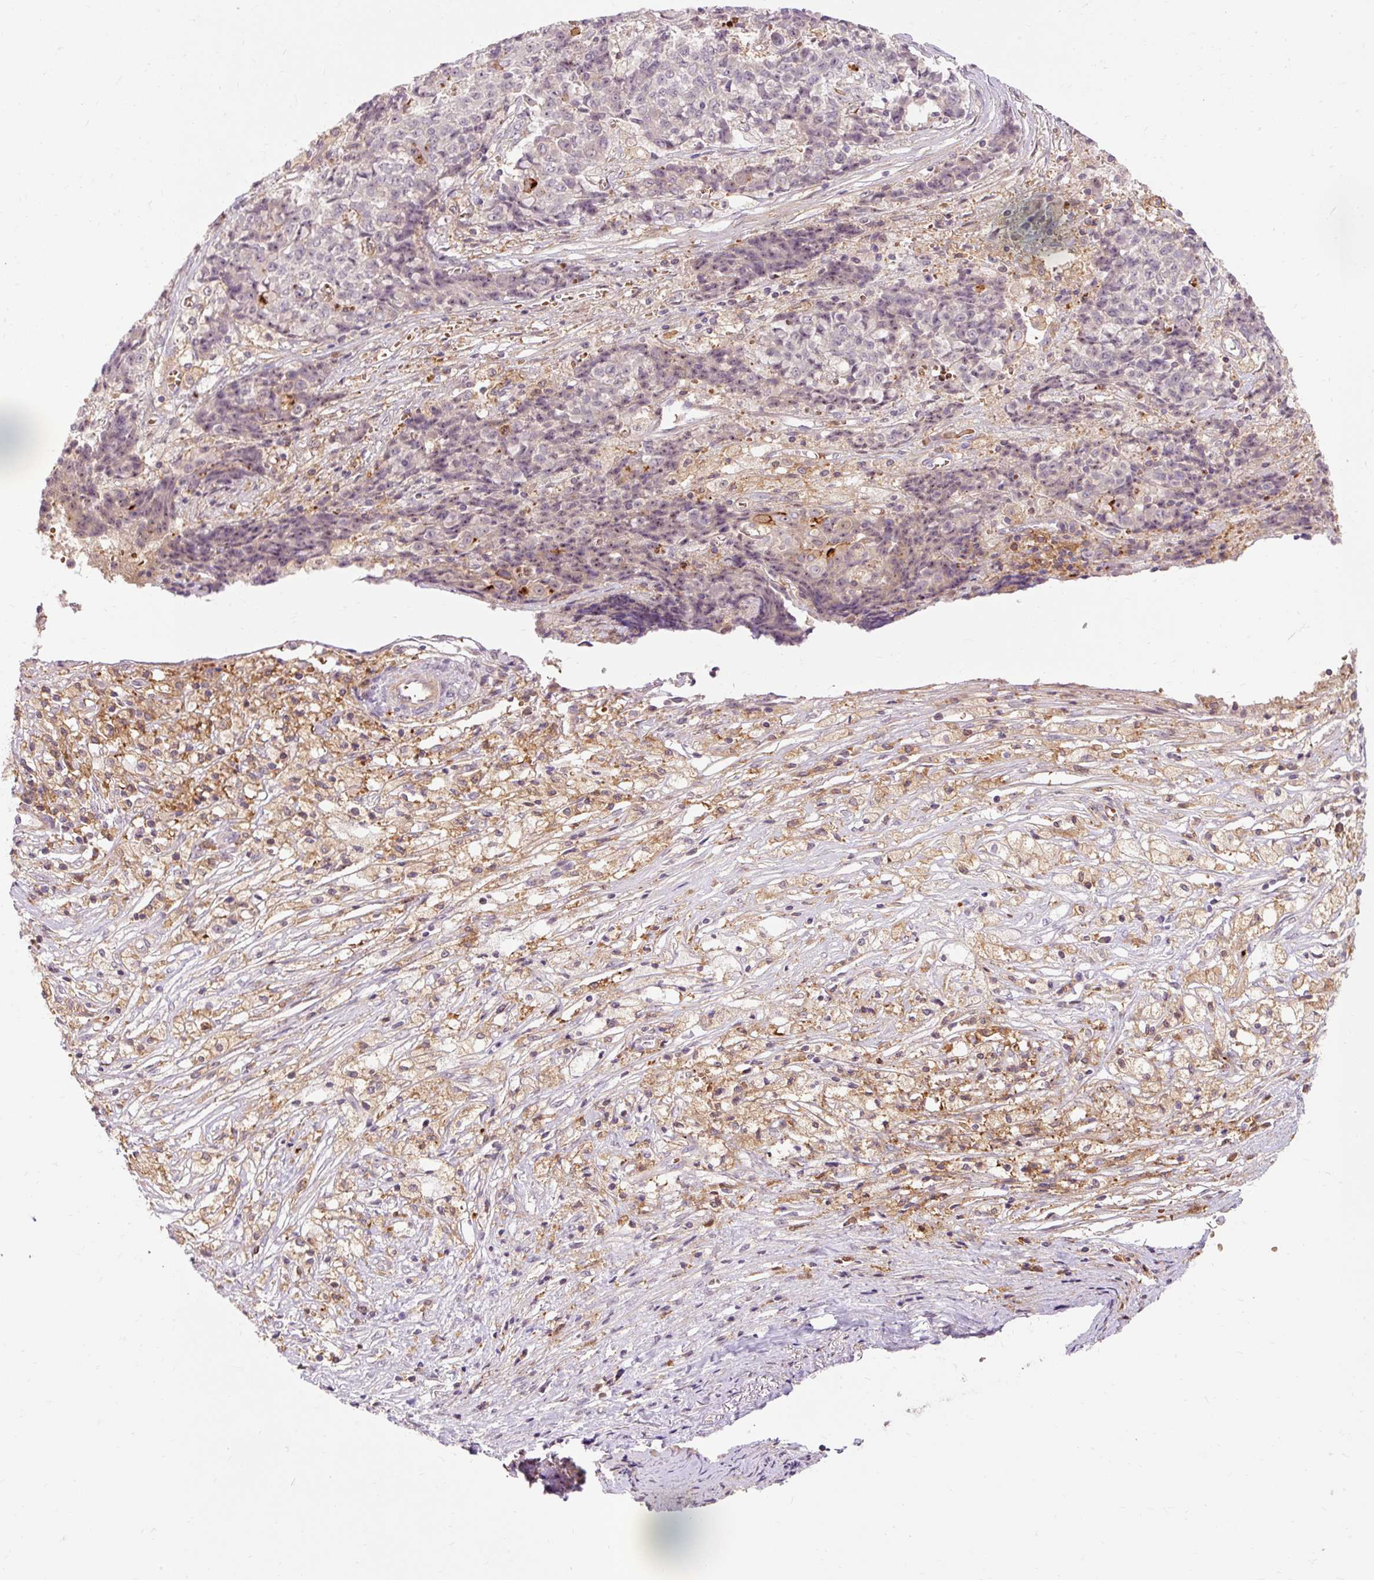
{"staining": {"intensity": "negative", "quantity": "none", "location": "none"}, "tissue": "ovarian cancer", "cell_type": "Tumor cells", "image_type": "cancer", "snomed": [{"axis": "morphology", "description": "Carcinoma, endometroid"}, {"axis": "topography", "description": "Ovary"}], "caption": "Immunohistochemistry histopathology image of endometroid carcinoma (ovarian) stained for a protein (brown), which displays no positivity in tumor cells.", "gene": "CEBPZ", "patient": {"sex": "female", "age": 42}}